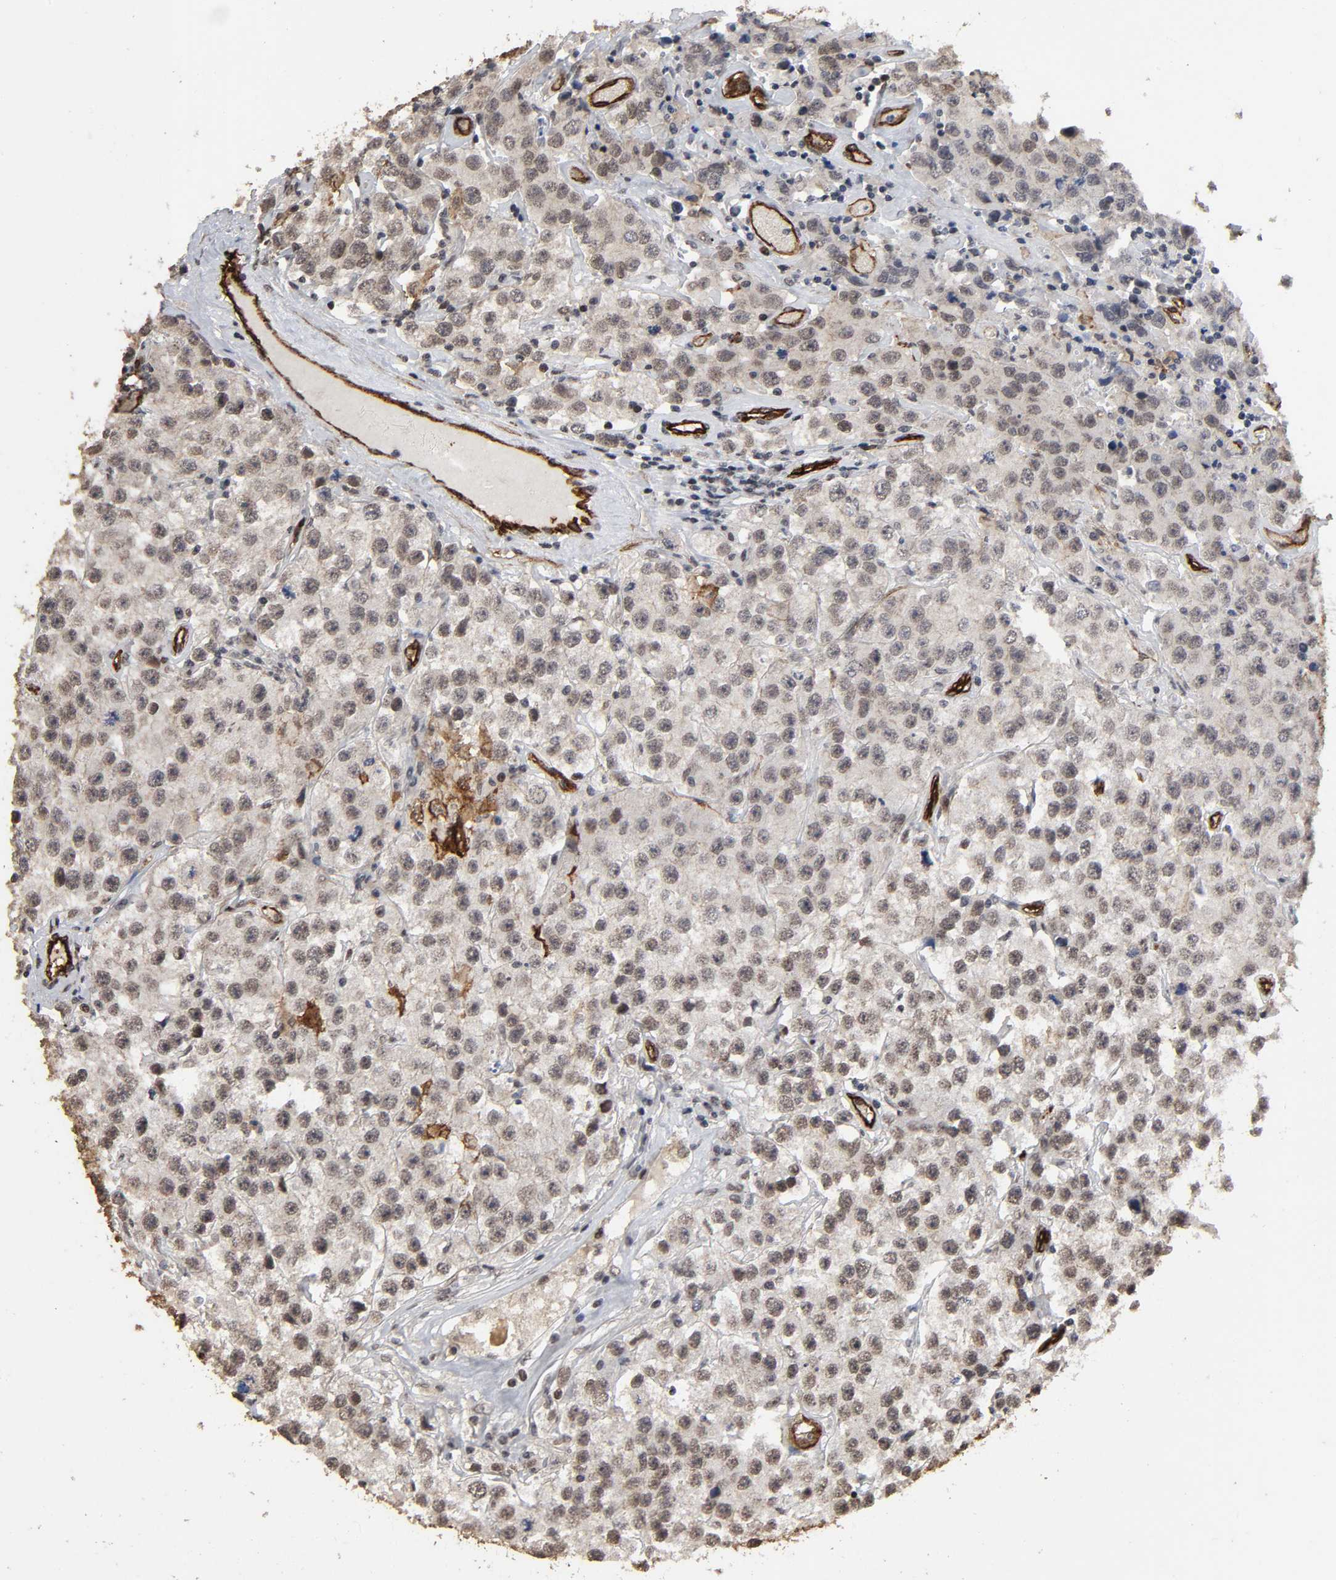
{"staining": {"intensity": "weak", "quantity": ">75%", "location": "cytoplasmic/membranous,nuclear"}, "tissue": "testis cancer", "cell_type": "Tumor cells", "image_type": "cancer", "snomed": [{"axis": "morphology", "description": "Seminoma, NOS"}, {"axis": "topography", "description": "Testis"}], "caption": "A brown stain shows weak cytoplasmic/membranous and nuclear positivity of a protein in testis cancer tumor cells.", "gene": "AHNAK2", "patient": {"sex": "male", "age": 52}}